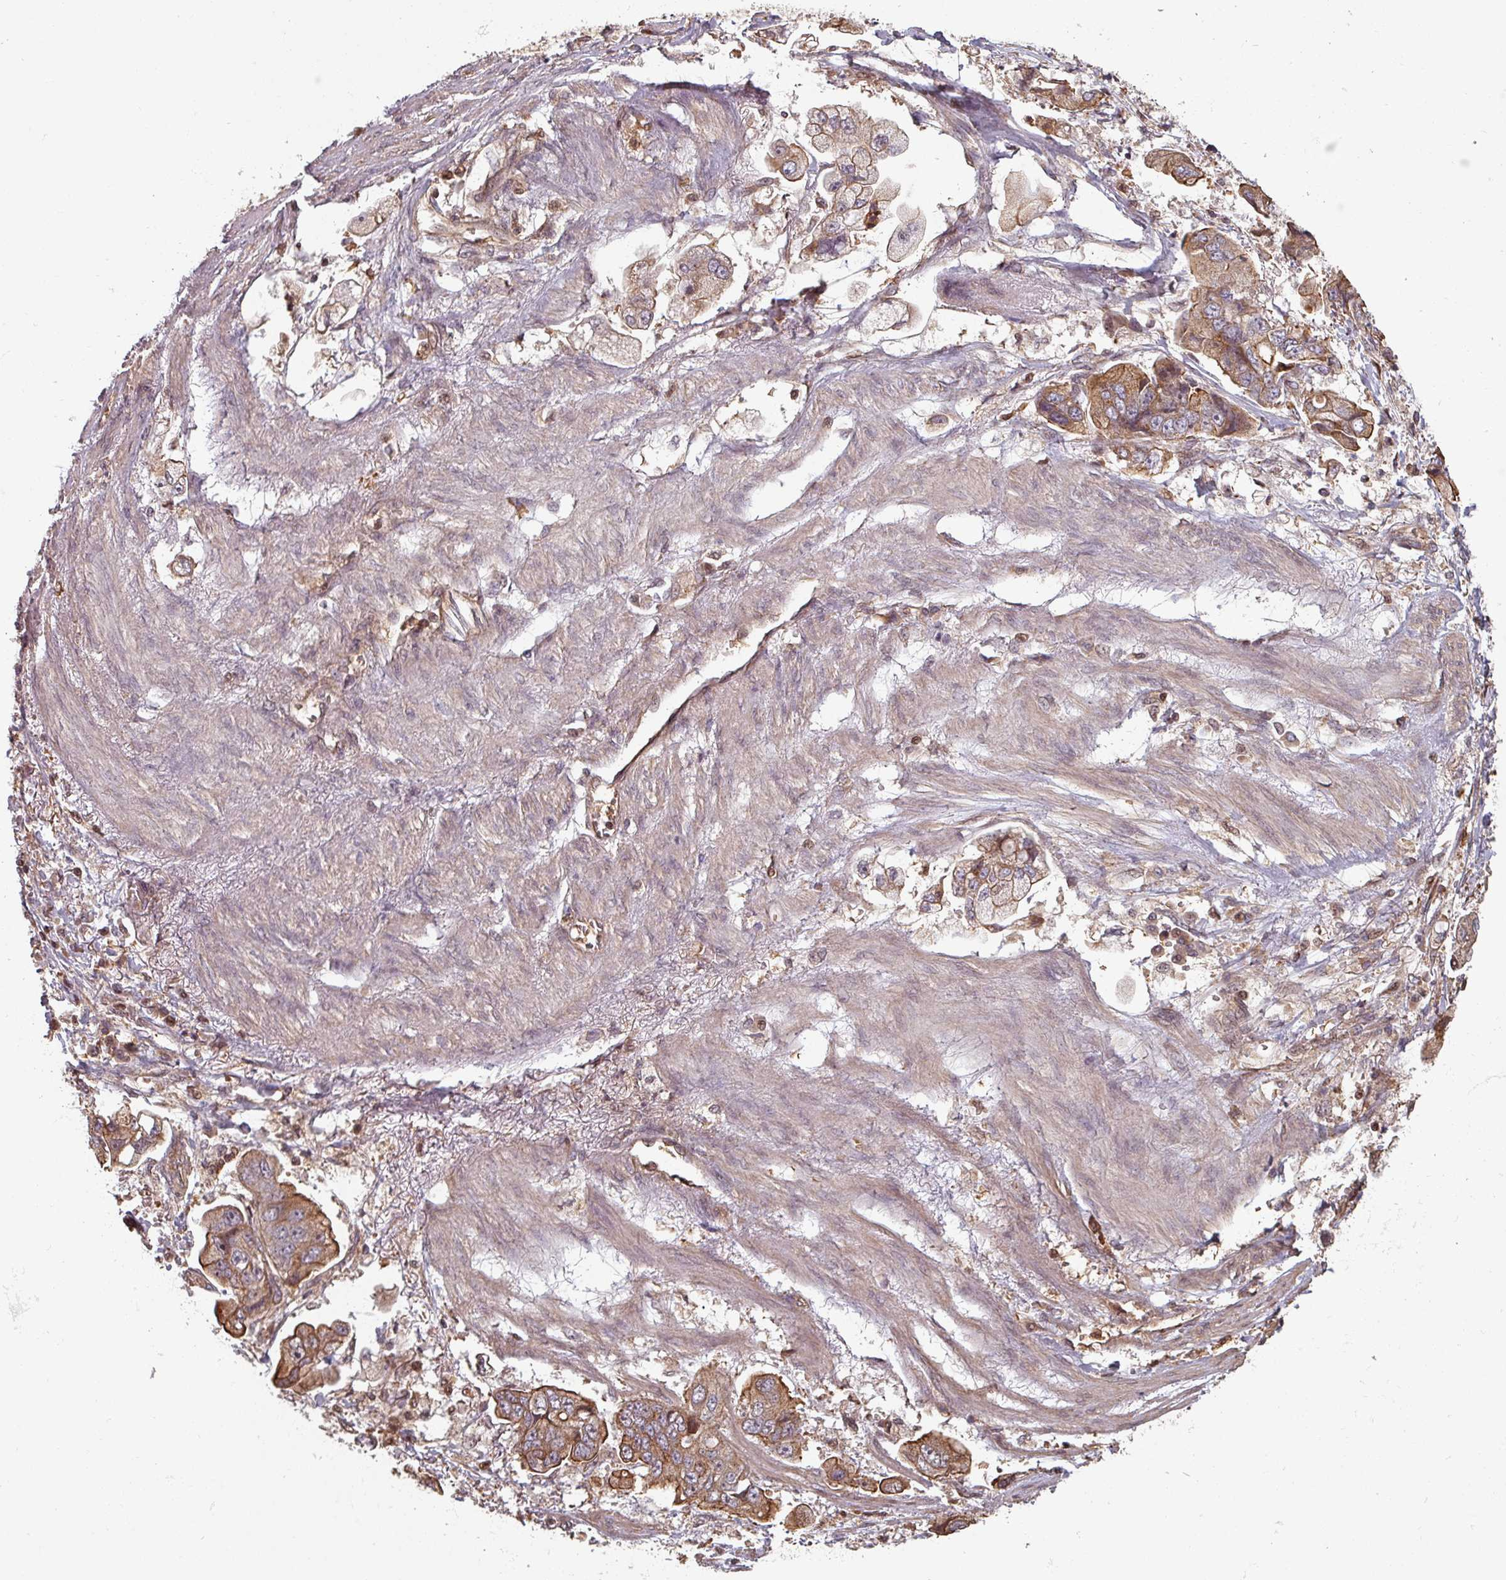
{"staining": {"intensity": "moderate", "quantity": ">75%", "location": "cytoplasmic/membranous"}, "tissue": "stomach cancer", "cell_type": "Tumor cells", "image_type": "cancer", "snomed": [{"axis": "morphology", "description": "Adenocarcinoma, NOS"}, {"axis": "topography", "description": "Stomach"}], "caption": "Immunohistochemistry (DAB) staining of stomach cancer shows moderate cytoplasmic/membranous protein staining in about >75% of tumor cells.", "gene": "EID1", "patient": {"sex": "male", "age": 62}}